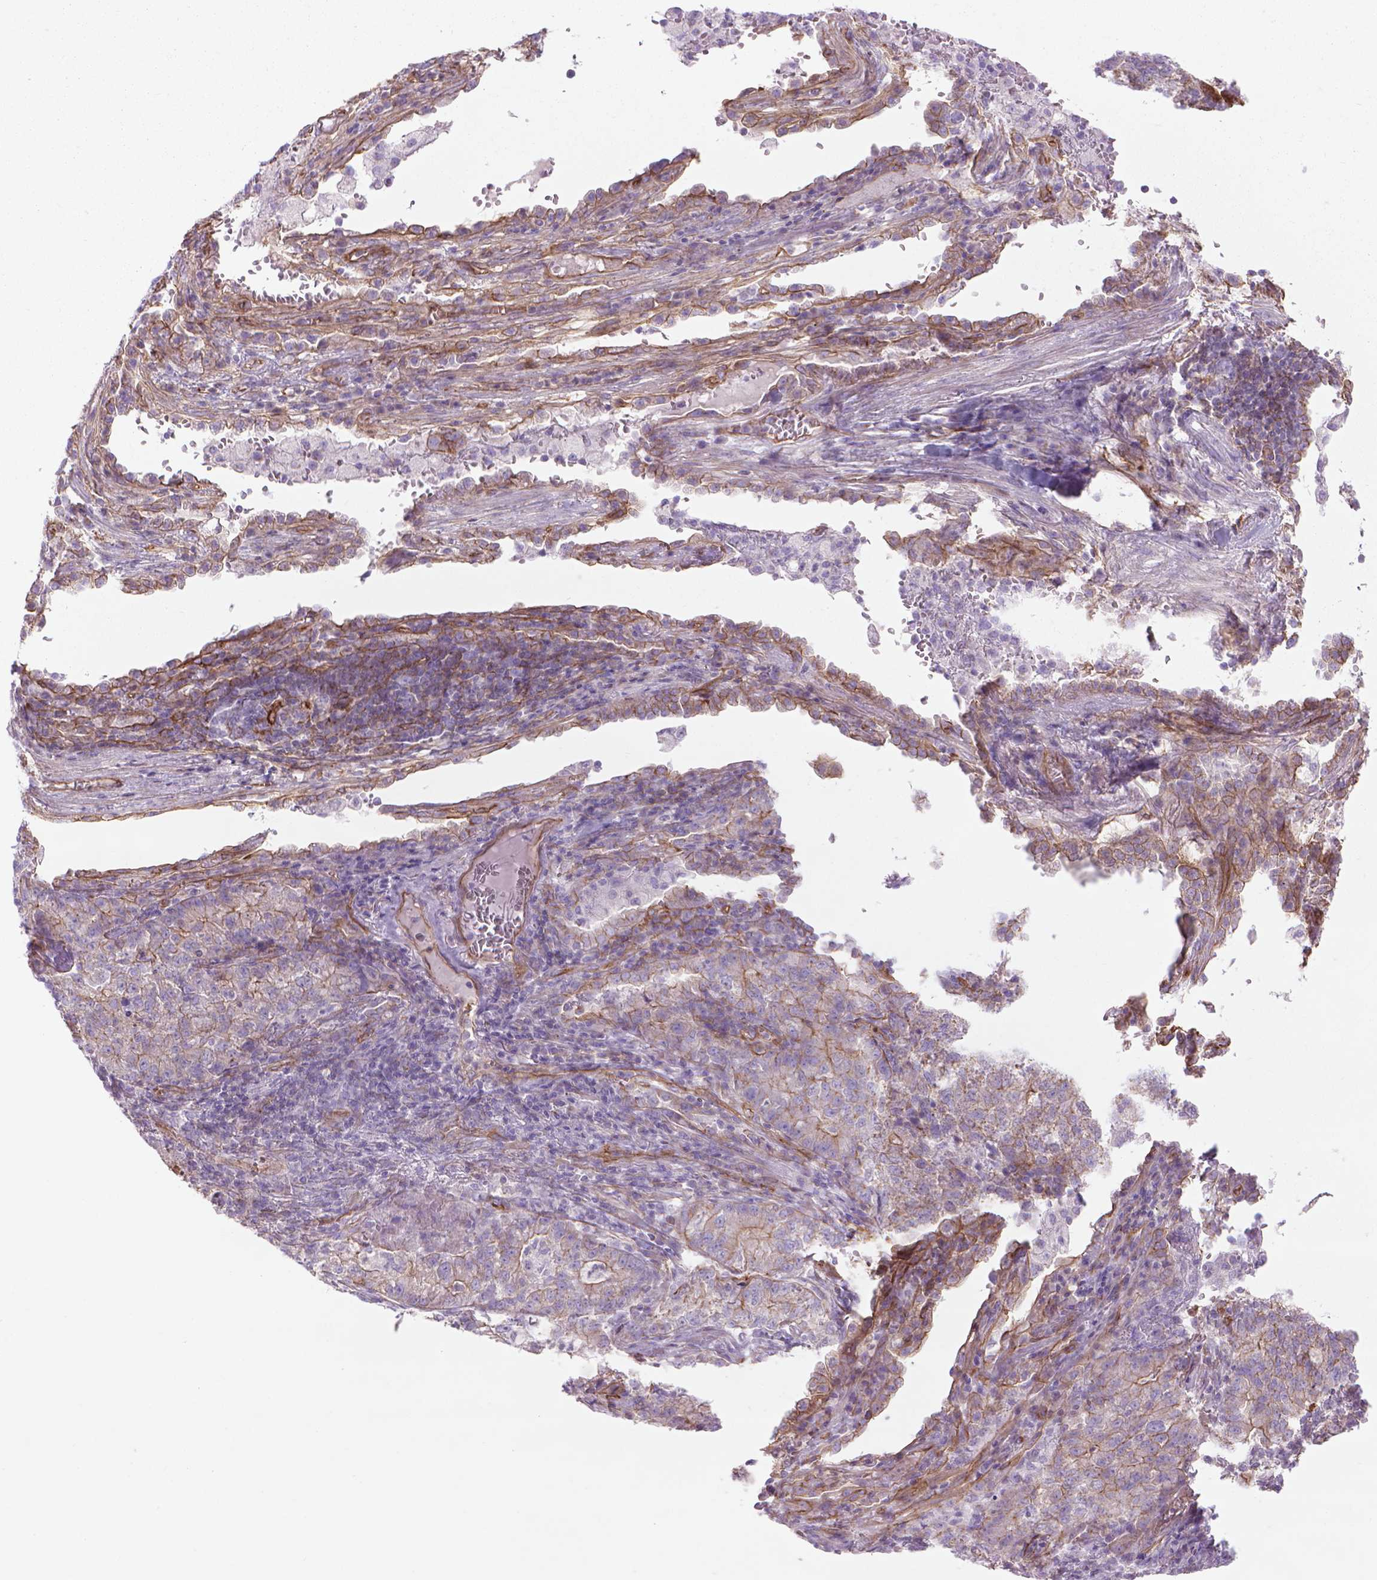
{"staining": {"intensity": "moderate", "quantity": "25%-75%", "location": "cytoplasmic/membranous"}, "tissue": "lung cancer", "cell_type": "Tumor cells", "image_type": "cancer", "snomed": [{"axis": "morphology", "description": "Adenocarcinoma, NOS"}, {"axis": "topography", "description": "Lung"}], "caption": "Immunohistochemistry (DAB (3,3'-diaminobenzidine)) staining of lung adenocarcinoma reveals moderate cytoplasmic/membranous protein positivity in about 25%-75% of tumor cells.", "gene": "TENT5A", "patient": {"sex": "male", "age": 57}}